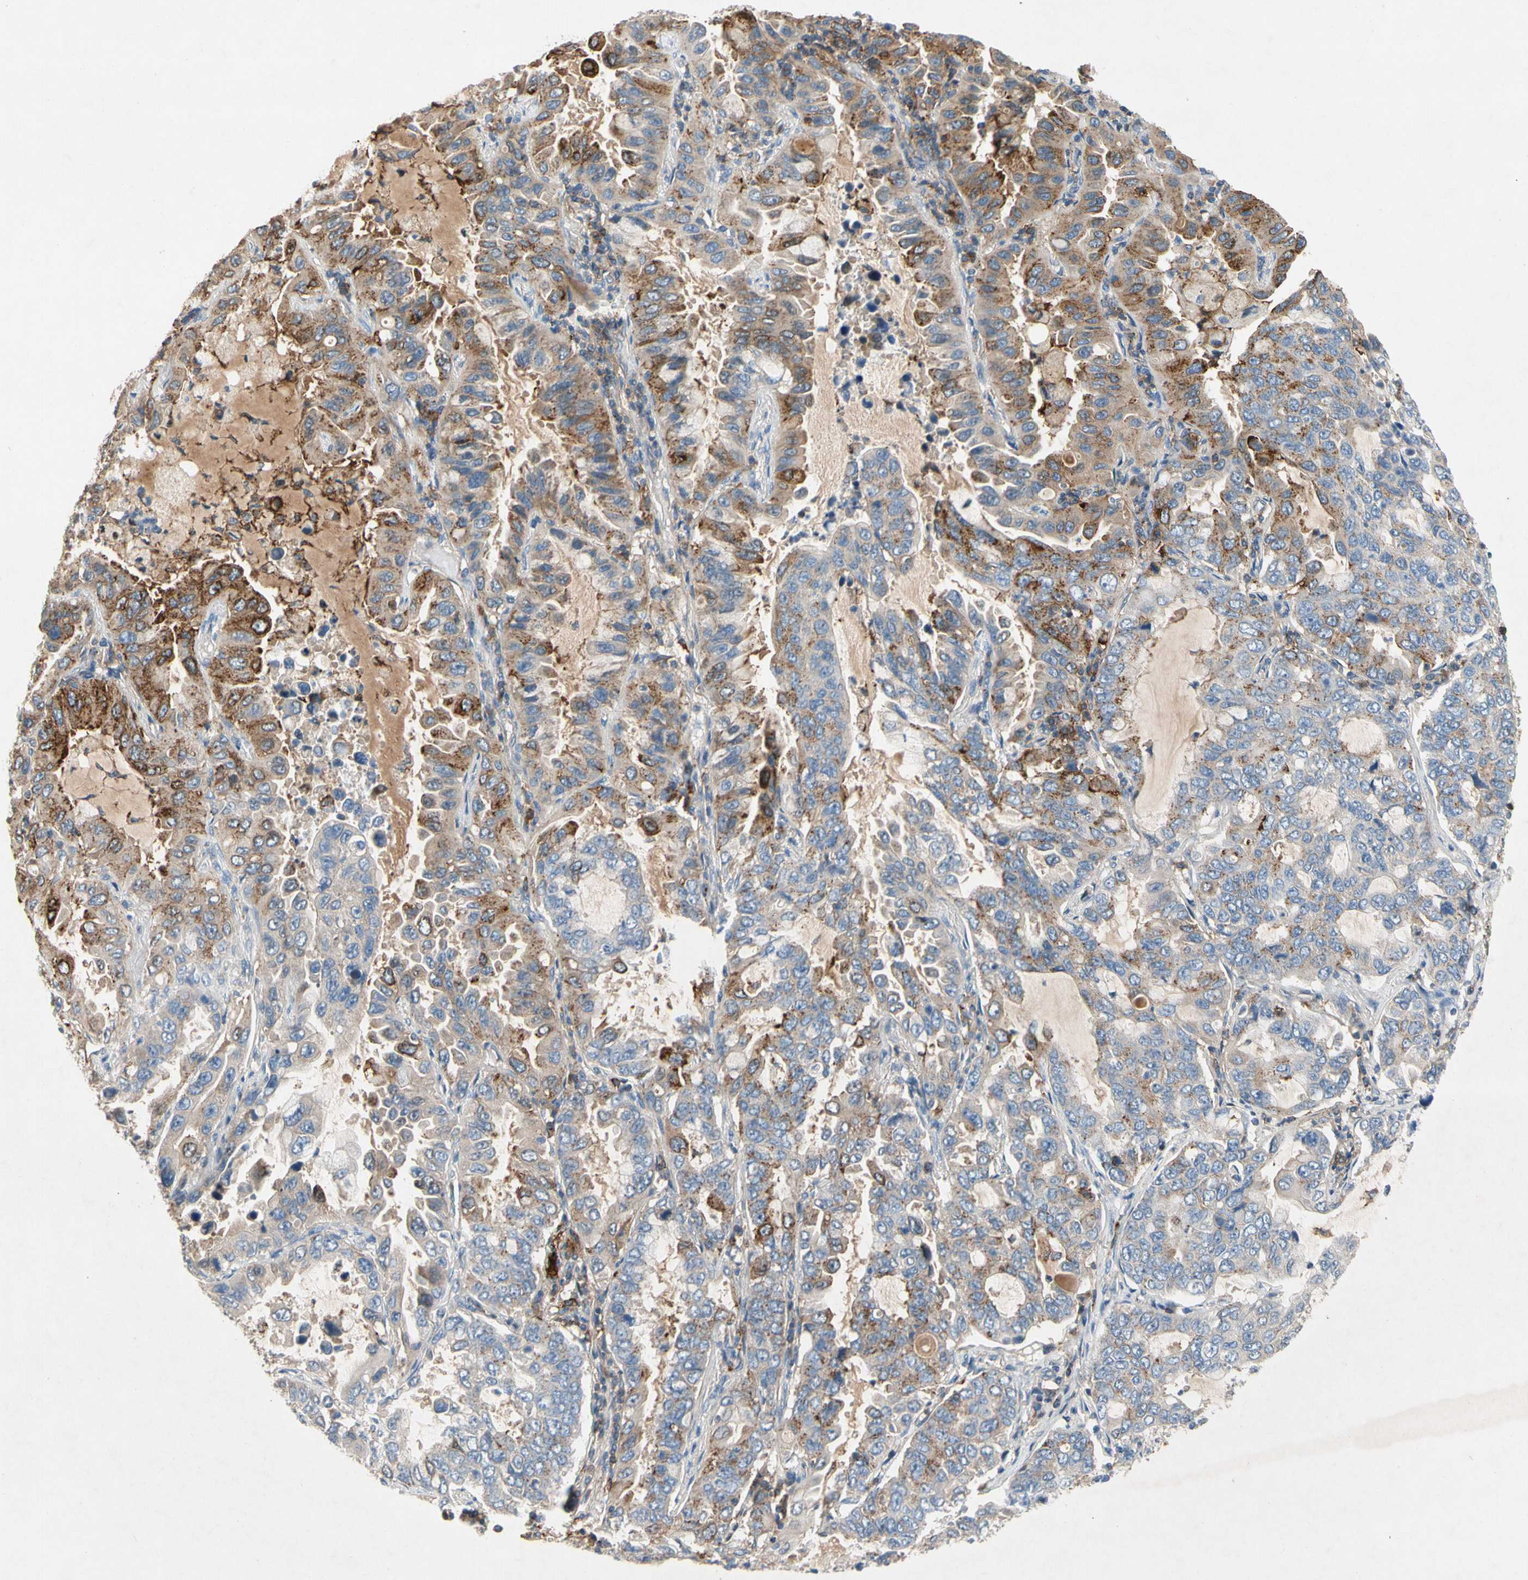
{"staining": {"intensity": "moderate", "quantity": "25%-75%", "location": "cytoplasmic/membranous"}, "tissue": "lung cancer", "cell_type": "Tumor cells", "image_type": "cancer", "snomed": [{"axis": "morphology", "description": "Adenocarcinoma, NOS"}, {"axis": "topography", "description": "Lung"}], "caption": "Adenocarcinoma (lung) tissue demonstrates moderate cytoplasmic/membranous expression in approximately 25%-75% of tumor cells, visualized by immunohistochemistry.", "gene": "NDFIP2", "patient": {"sex": "male", "age": 64}}